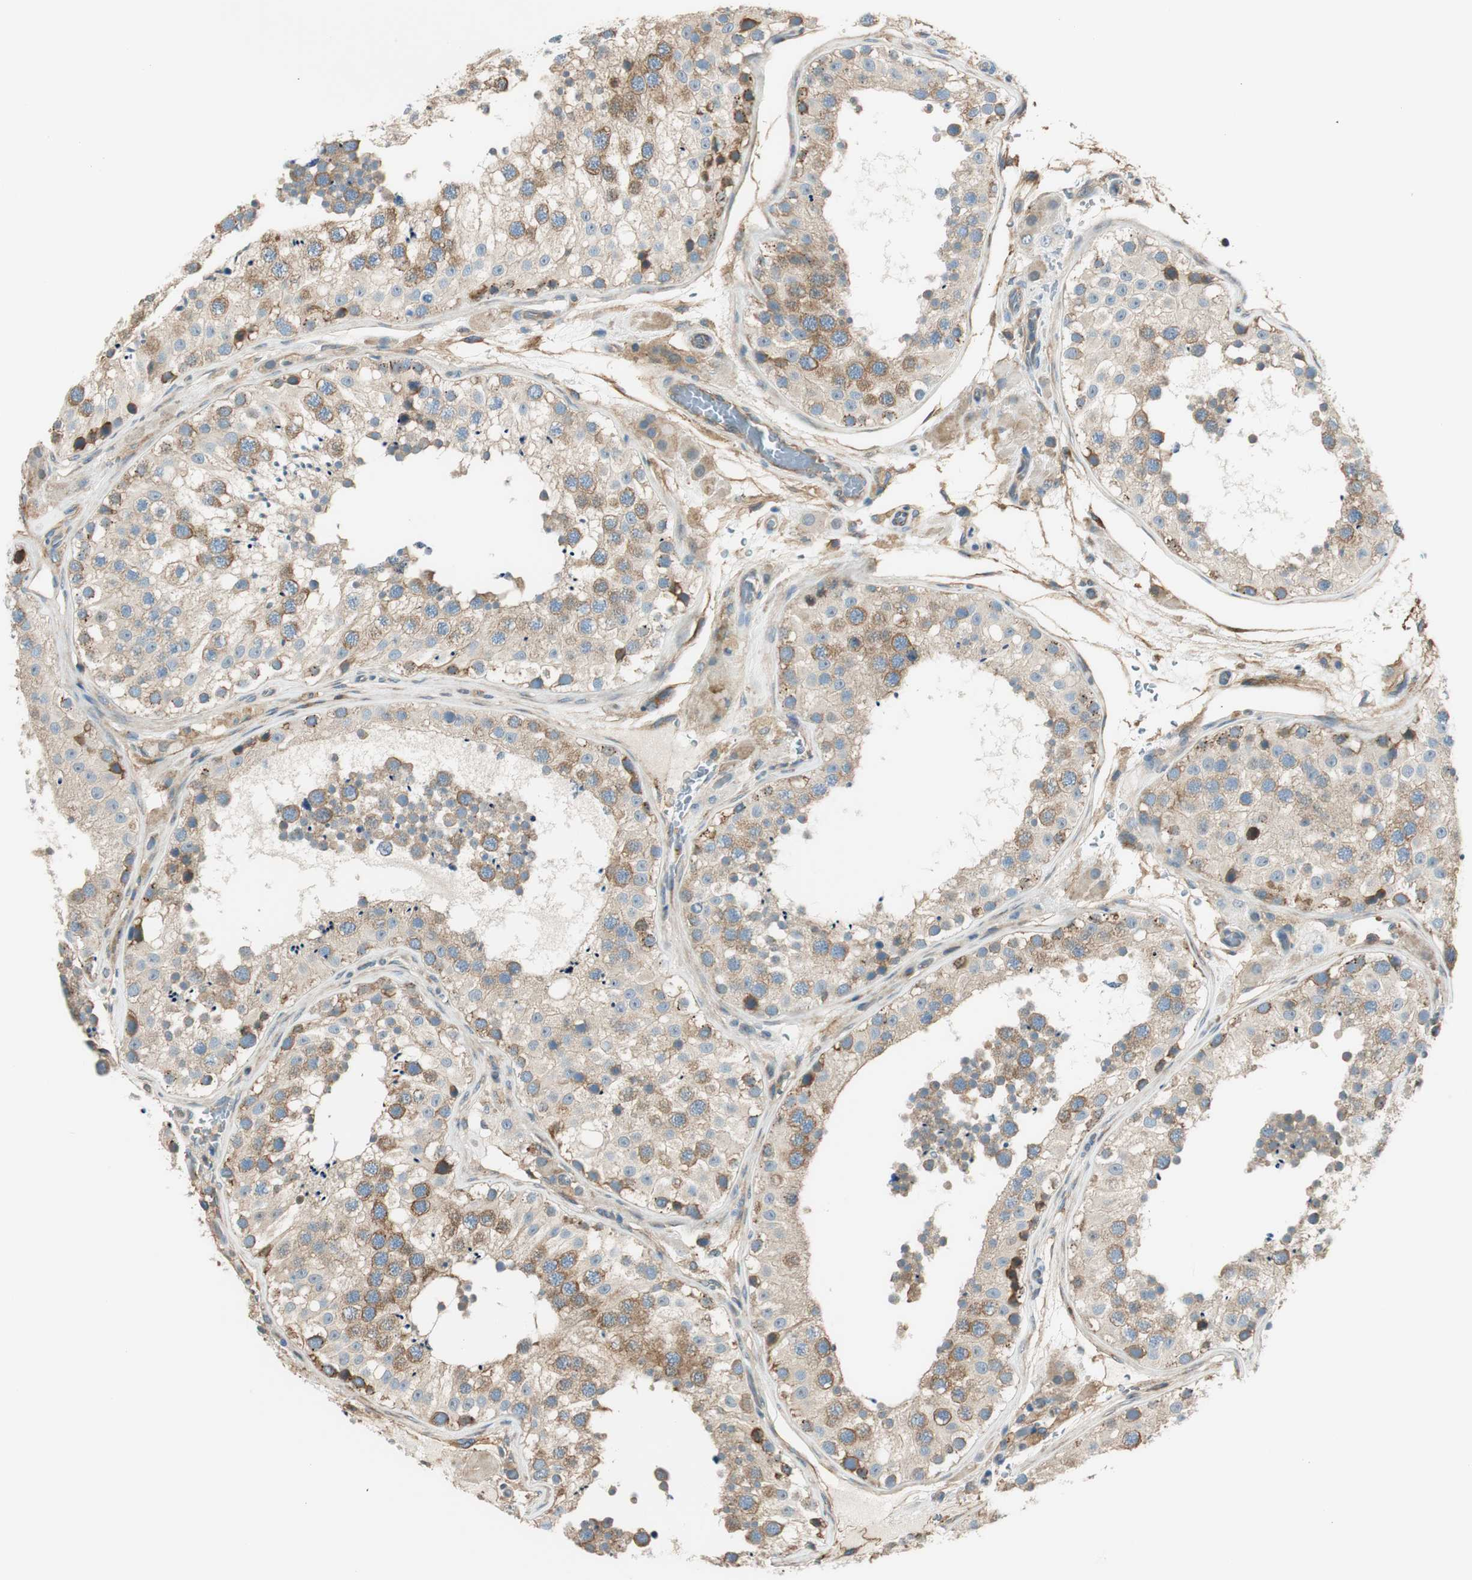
{"staining": {"intensity": "moderate", "quantity": ">75%", "location": "cytoplasmic/membranous"}, "tissue": "testis", "cell_type": "Cells in seminiferous ducts", "image_type": "normal", "snomed": [{"axis": "morphology", "description": "Normal tissue, NOS"}, {"axis": "topography", "description": "Testis"}], "caption": "This histopathology image reveals immunohistochemistry (IHC) staining of normal testis, with medium moderate cytoplasmic/membranous staining in about >75% of cells in seminiferous ducts.", "gene": "PI4K2B", "patient": {"sex": "male", "age": 26}}